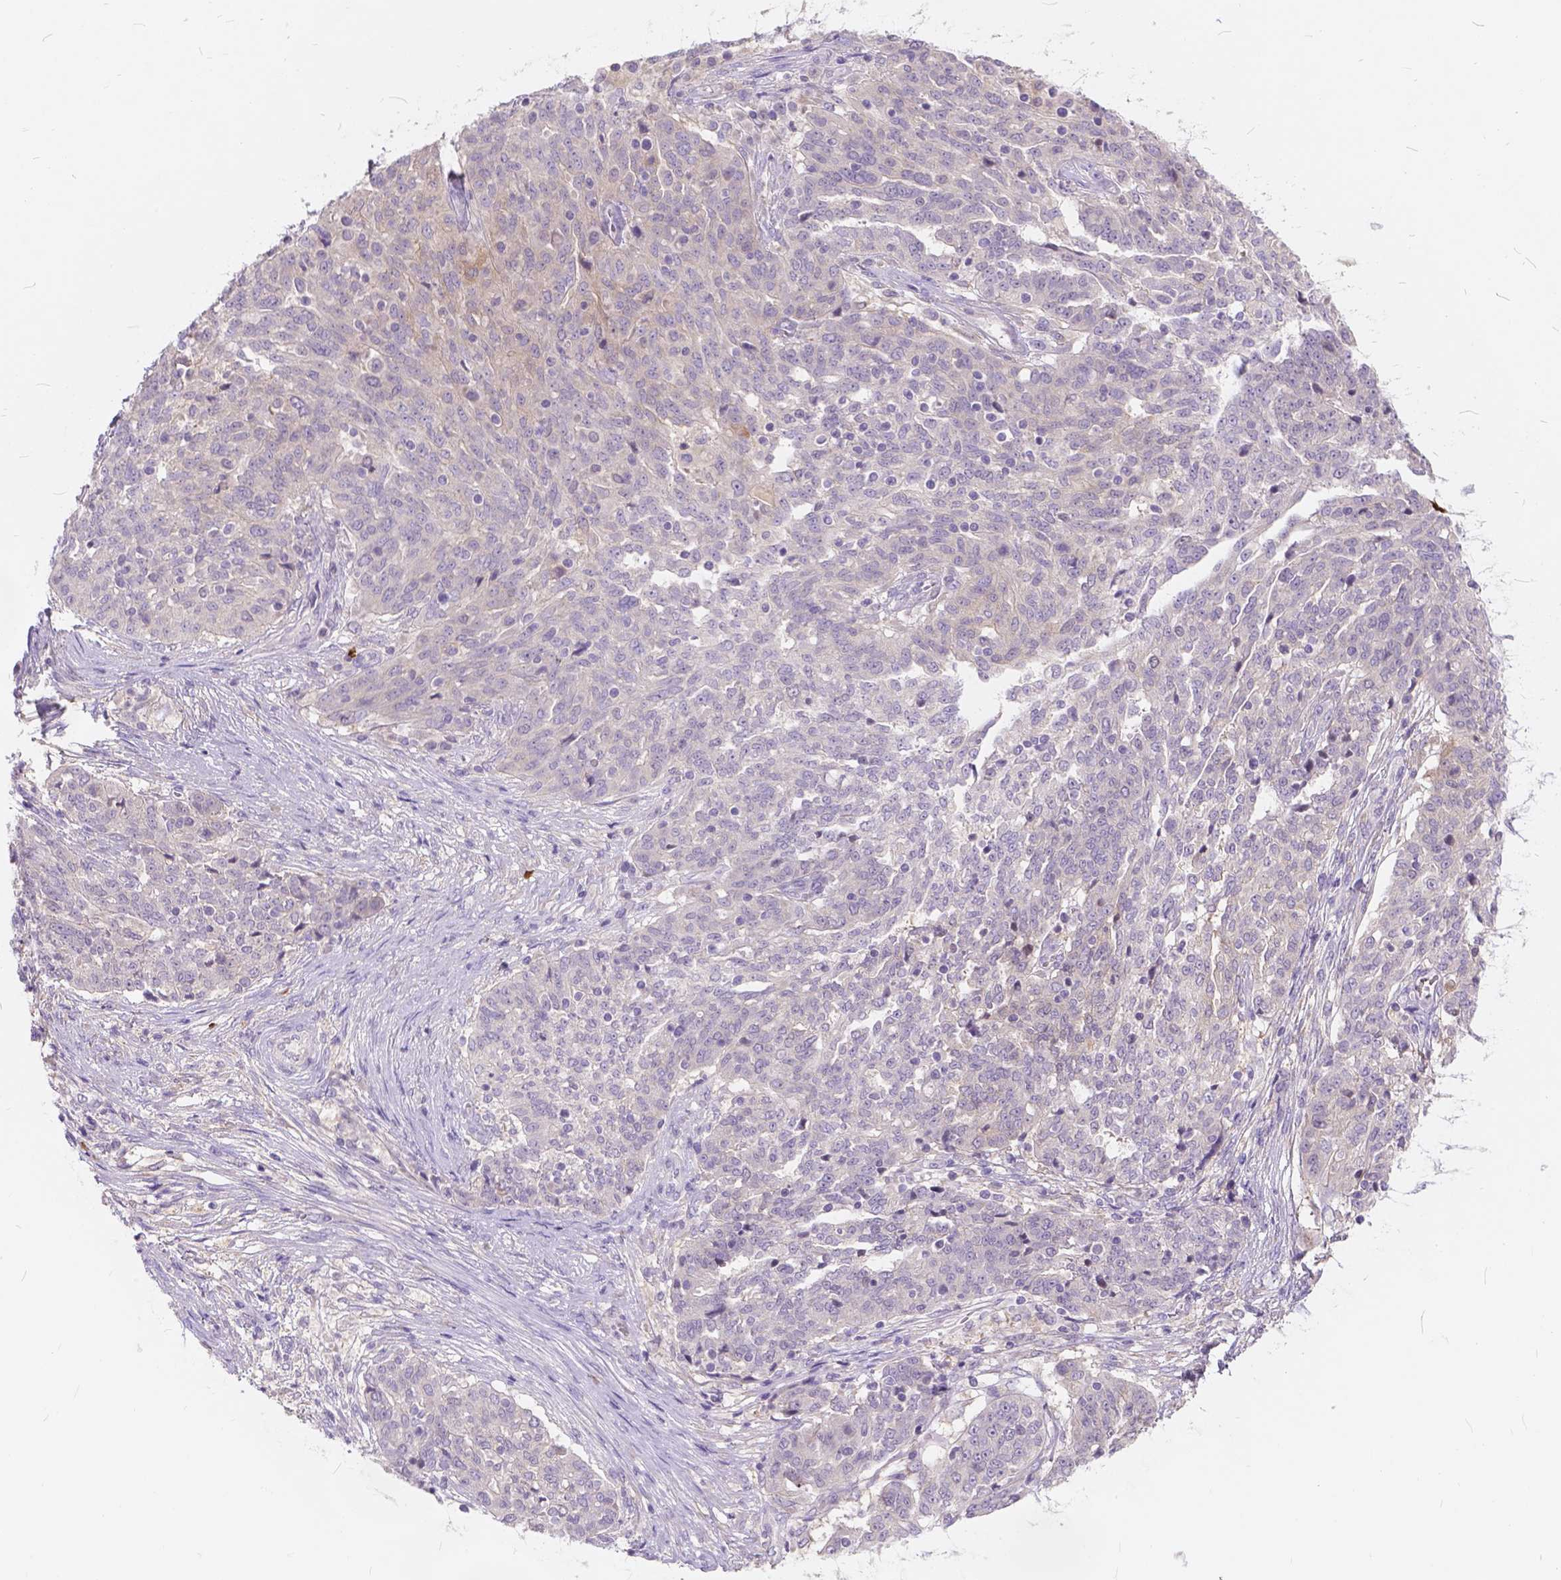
{"staining": {"intensity": "negative", "quantity": "none", "location": "none"}, "tissue": "ovarian cancer", "cell_type": "Tumor cells", "image_type": "cancer", "snomed": [{"axis": "morphology", "description": "Cystadenocarcinoma, serous, NOS"}, {"axis": "topography", "description": "Ovary"}], "caption": "Protein analysis of ovarian serous cystadenocarcinoma exhibits no significant expression in tumor cells.", "gene": "PEX11G", "patient": {"sex": "female", "age": 67}}